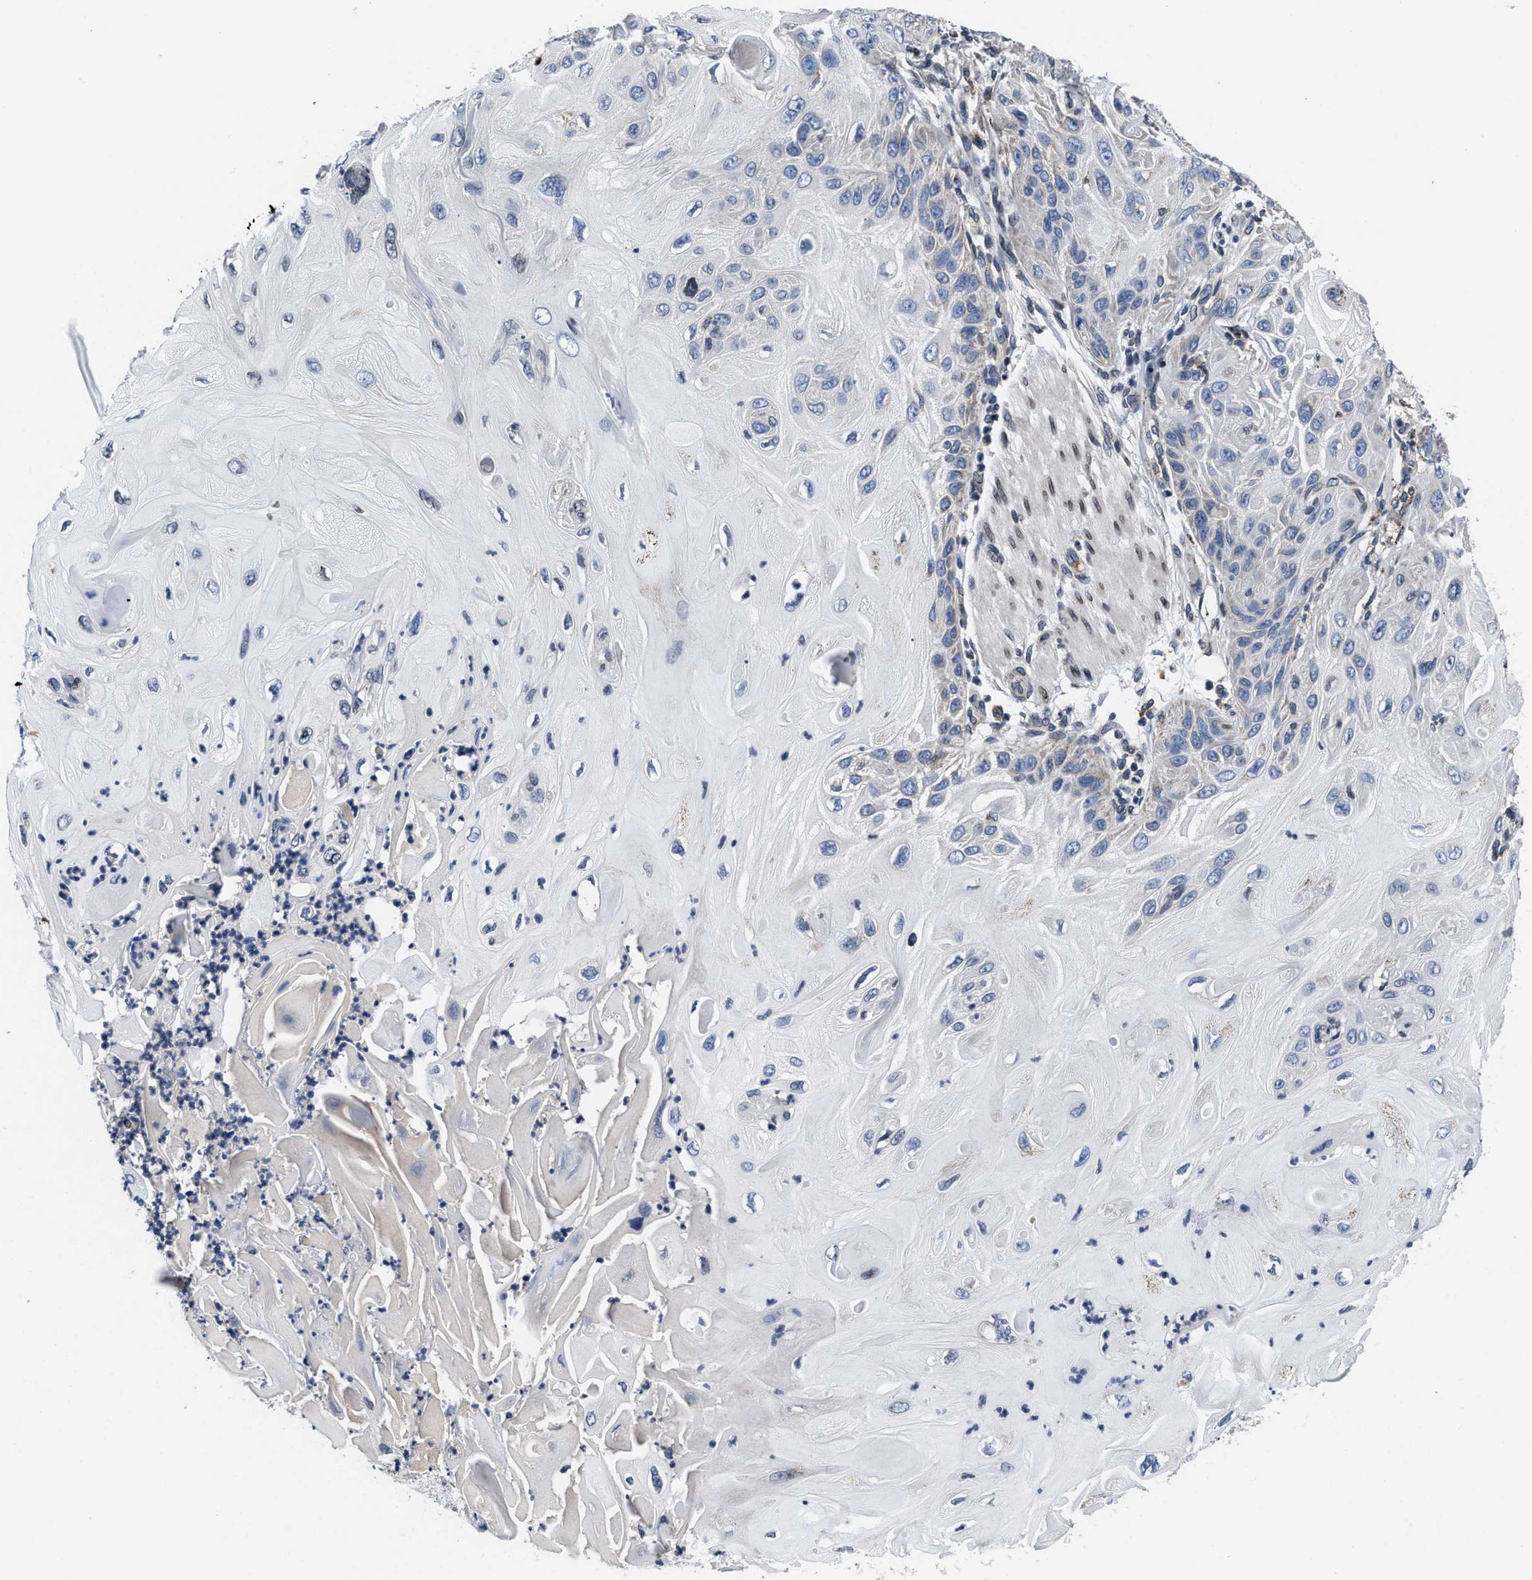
{"staining": {"intensity": "negative", "quantity": "none", "location": "none"}, "tissue": "skin cancer", "cell_type": "Tumor cells", "image_type": "cancer", "snomed": [{"axis": "morphology", "description": "Squamous cell carcinoma, NOS"}, {"axis": "topography", "description": "Skin"}], "caption": "Immunohistochemistry (IHC) of human squamous cell carcinoma (skin) exhibits no expression in tumor cells.", "gene": "CACNA1D", "patient": {"sex": "female", "age": 77}}